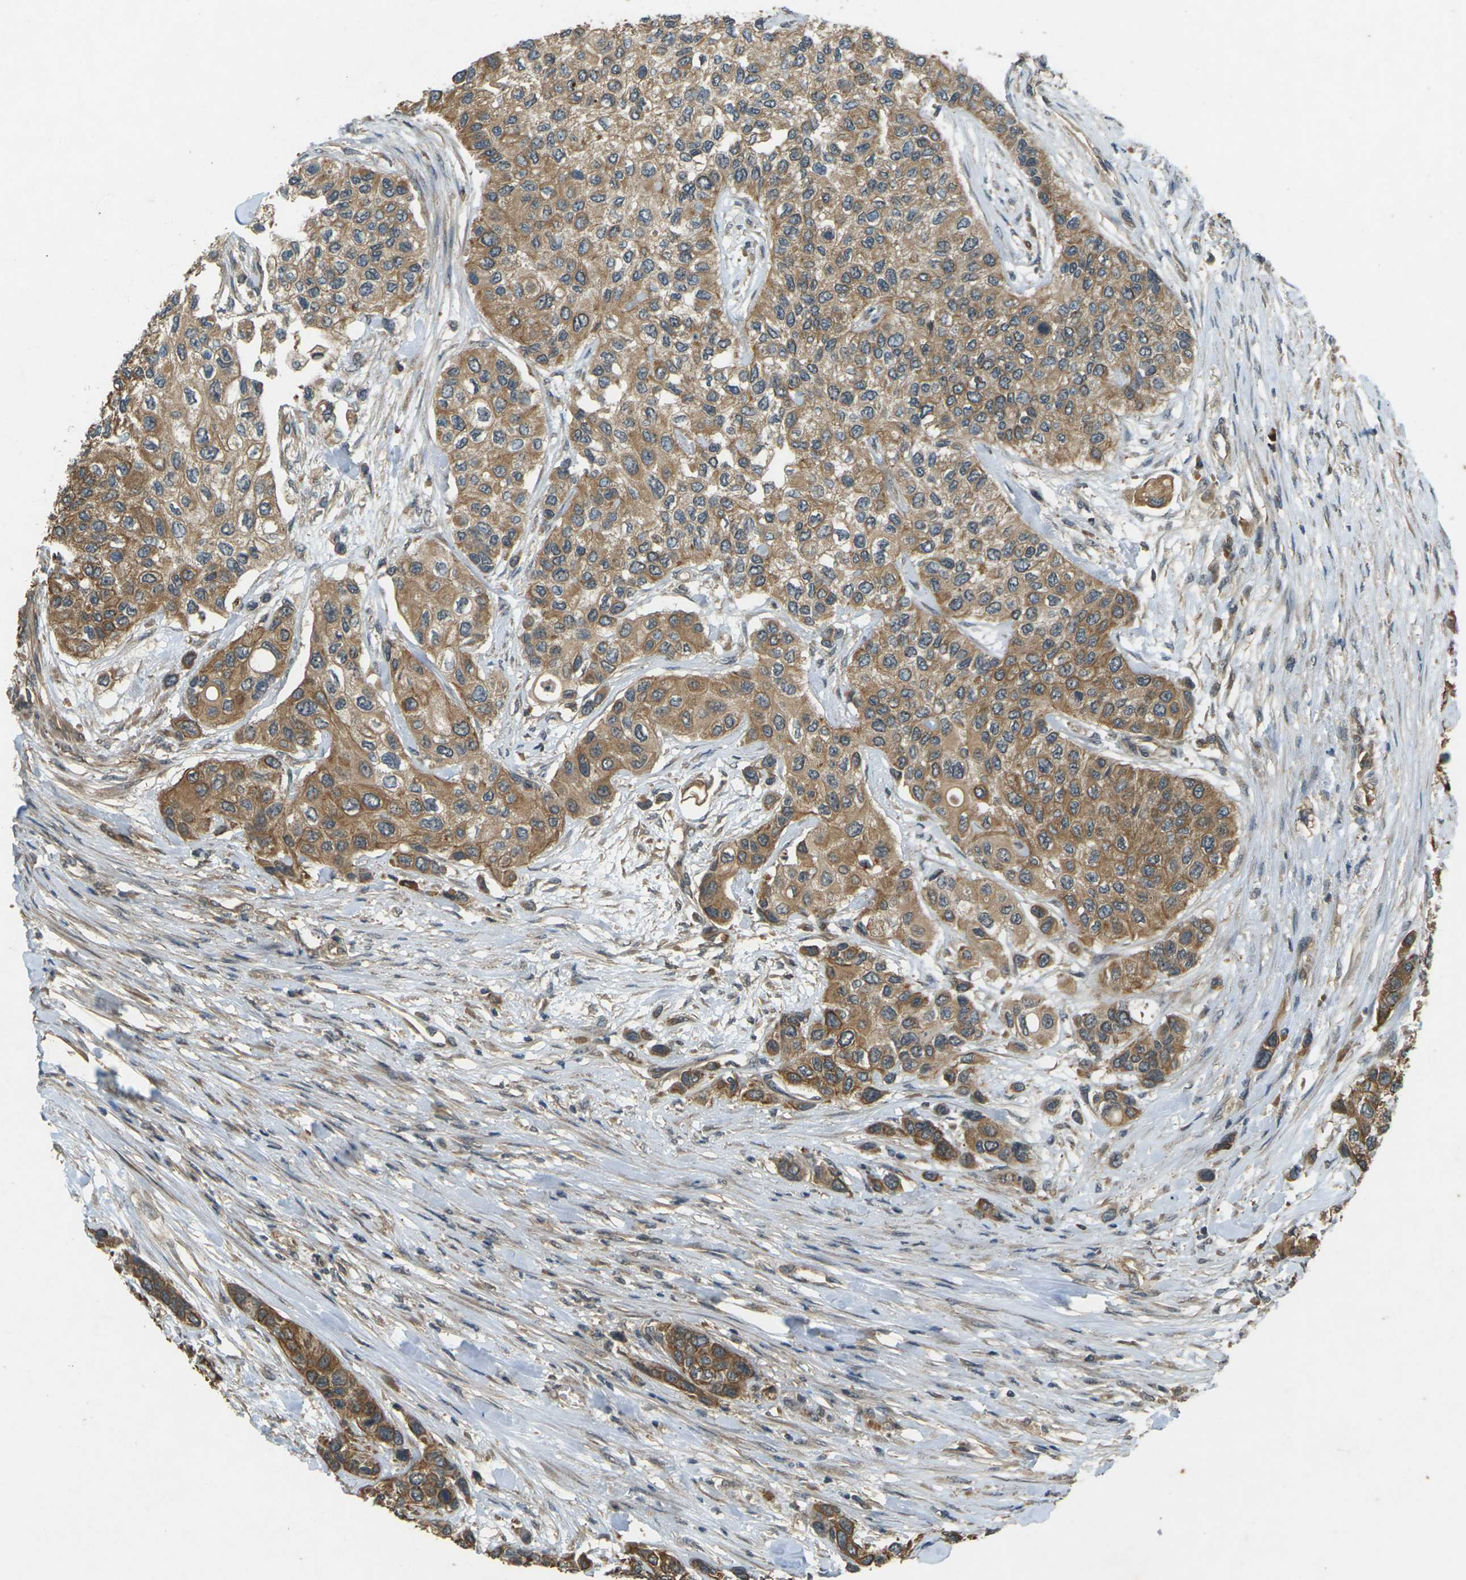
{"staining": {"intensity": "moderate", "quantity": ">75%", "location": "cytoplasmic/membranous"}, "tissue": "urothelial cancer", "cell_type": "Tumor cells", "image_type": "cancer", "snomed": [{"axis": "morphology", "description": "Urothelial carcinoma, High grade"}, {"axis": "topography", "description": "Urinary bladder"}], "caption": "Immunohistochemical staining of human high-grade urothelial carcinoma exhibits medium levels of moderate cytoplasmic/membranous protein staining in about >75% of tumor cells. (brown staining indicates protein expression, while blue staining denotes nuclei).", "gene": "TAP1", "patient": {"sex": "female", "age": 56}}